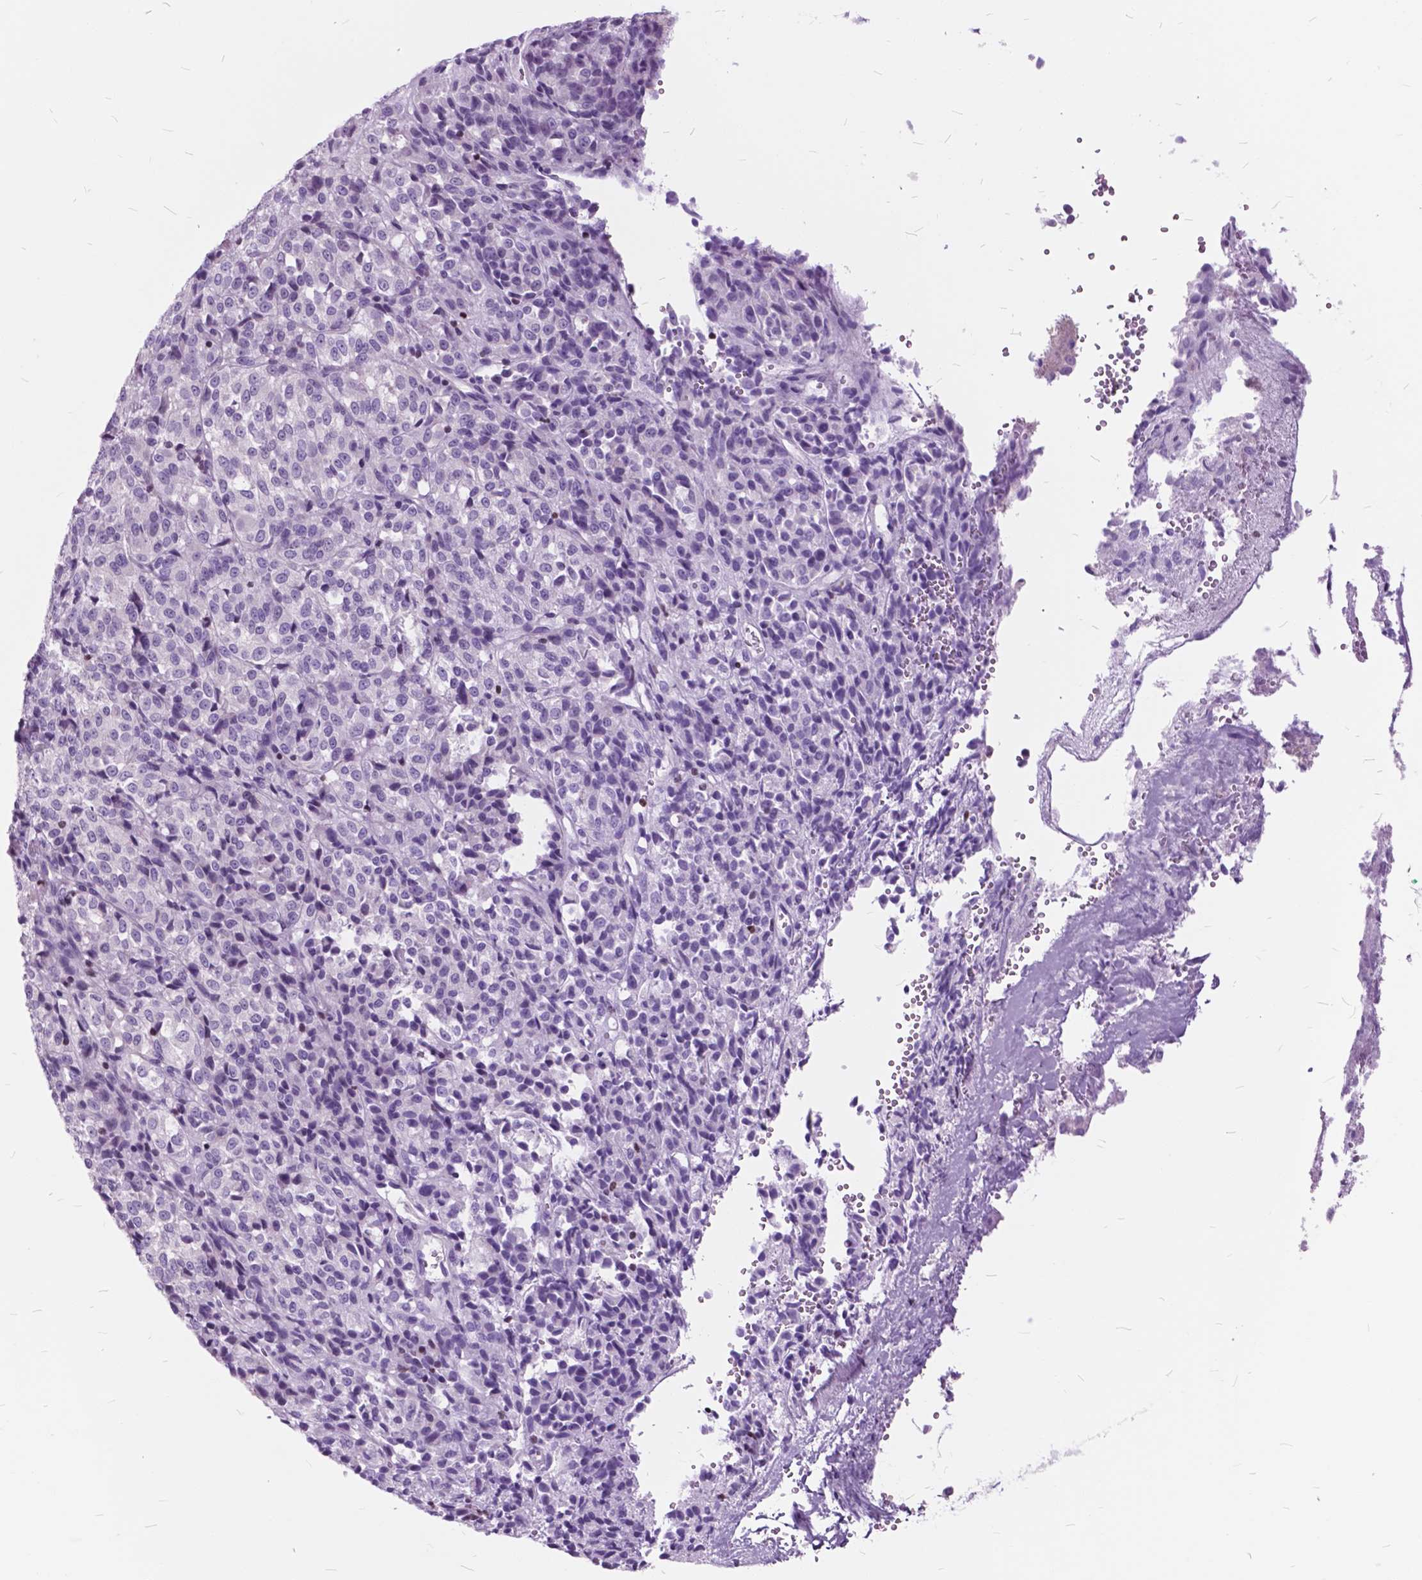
{"staining": {"intensity": "negative", "quantity": "none", "location": "none"}, "tissue": "melanoma", "cell_type": "Tumor cells", "image_type": "cancer", "snomed": [{"axis": "morphology", "description": "Malignant melanoma, Metastatic site"}, {"axis": "topography", "description": "Brain"}], "caption": "DAB immunohistochemical staining of melanoma exhibits no significant positivity in tumor cells.", "gene": "SP140", "patient": {"sex": "female", "age": 56}}